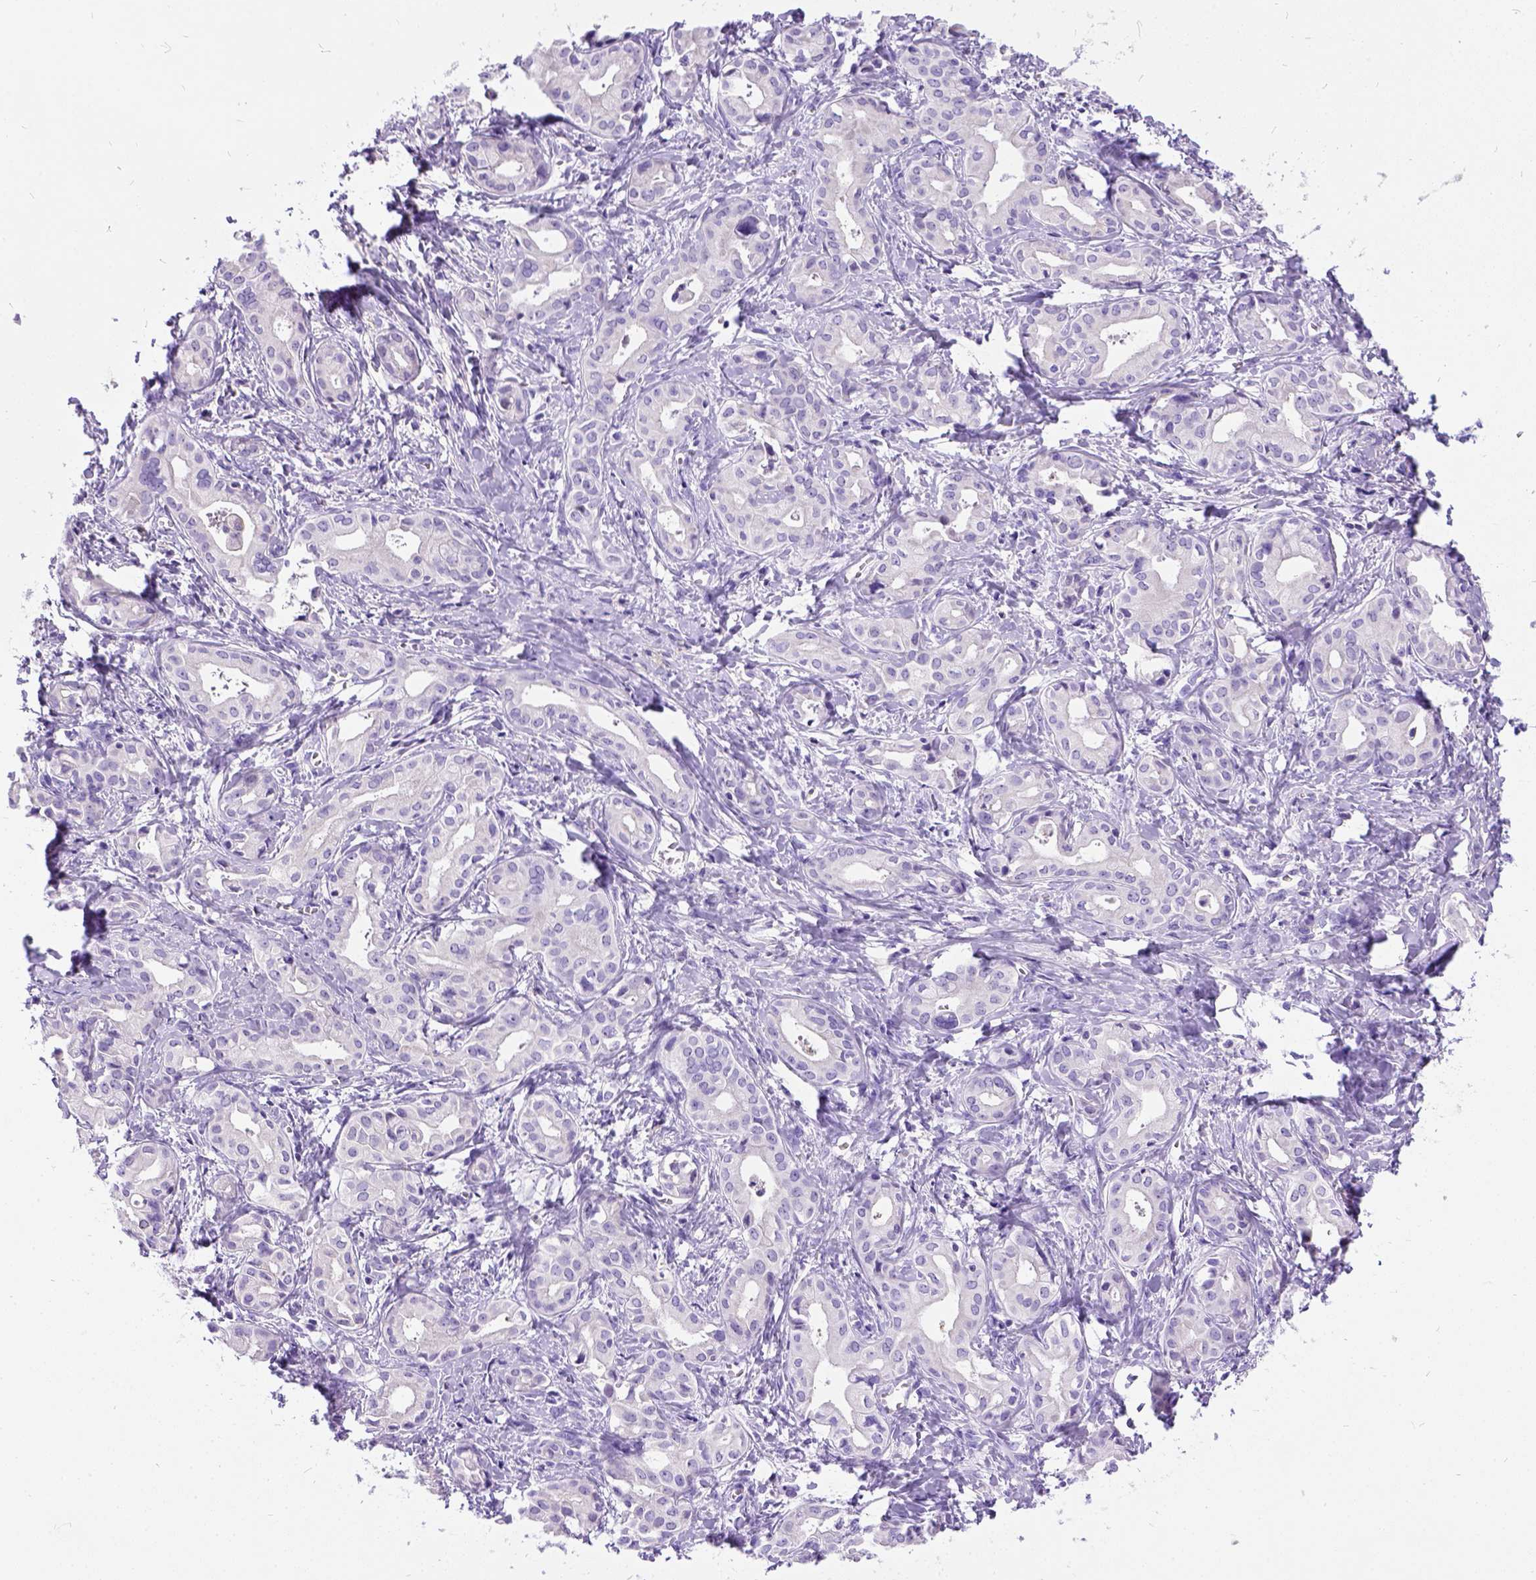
{"staining": {"intensity": "negative", "quantity": "none", "location": "none"}, "tissue": "liver cancer", "cell_type": "Tumor cells", "image_type": "cancer", "snomed": [{"axis": "morphology", "description": "Cholangiocarcinoma"}, {"axis": "topography", "description": "Liver"}], "caption": "This is a histopathology image of immunohistochemistry (IHC) staining of liver cholangiocarcinoma, which shows no staining in tumor cells.", "gene": "PRG2", "patient": {"sex": "female", "age": 65}}